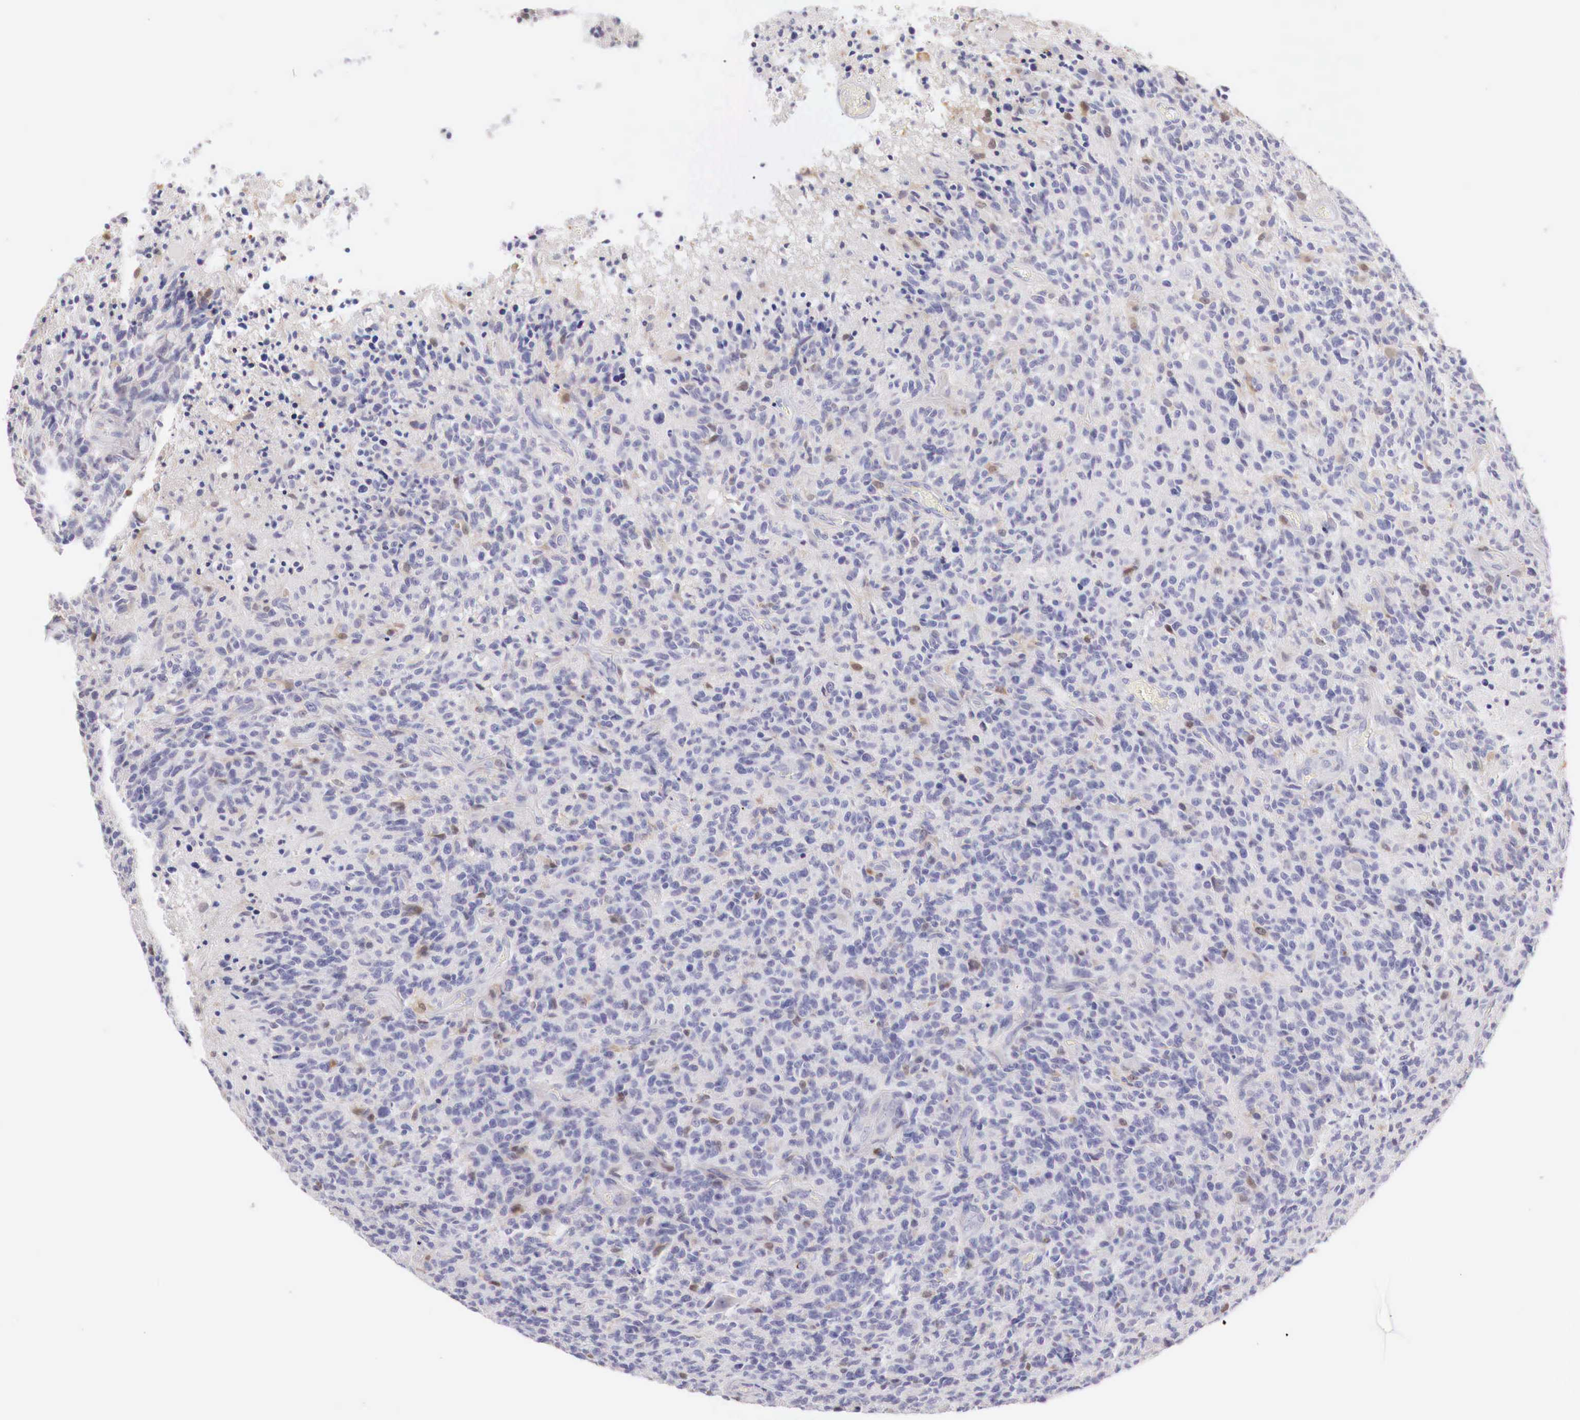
{"staining": {"intensity": "negative", "quantity": "none", "location": "none"}, "tissue": "glioma", "cell_type": "Tumor cells", "image_type": "cancer", "snomed": [{"axis": "morphology", "description": "Glioma, malignant, High grade"}, {"axis": "topography", "description": "Brain"}], "caption": "This is an IHC photomicrograph of glioma. There is no staining in tumor cells.", "gene": "RENBP", "patient": {"sex": "male", "age": 36}}